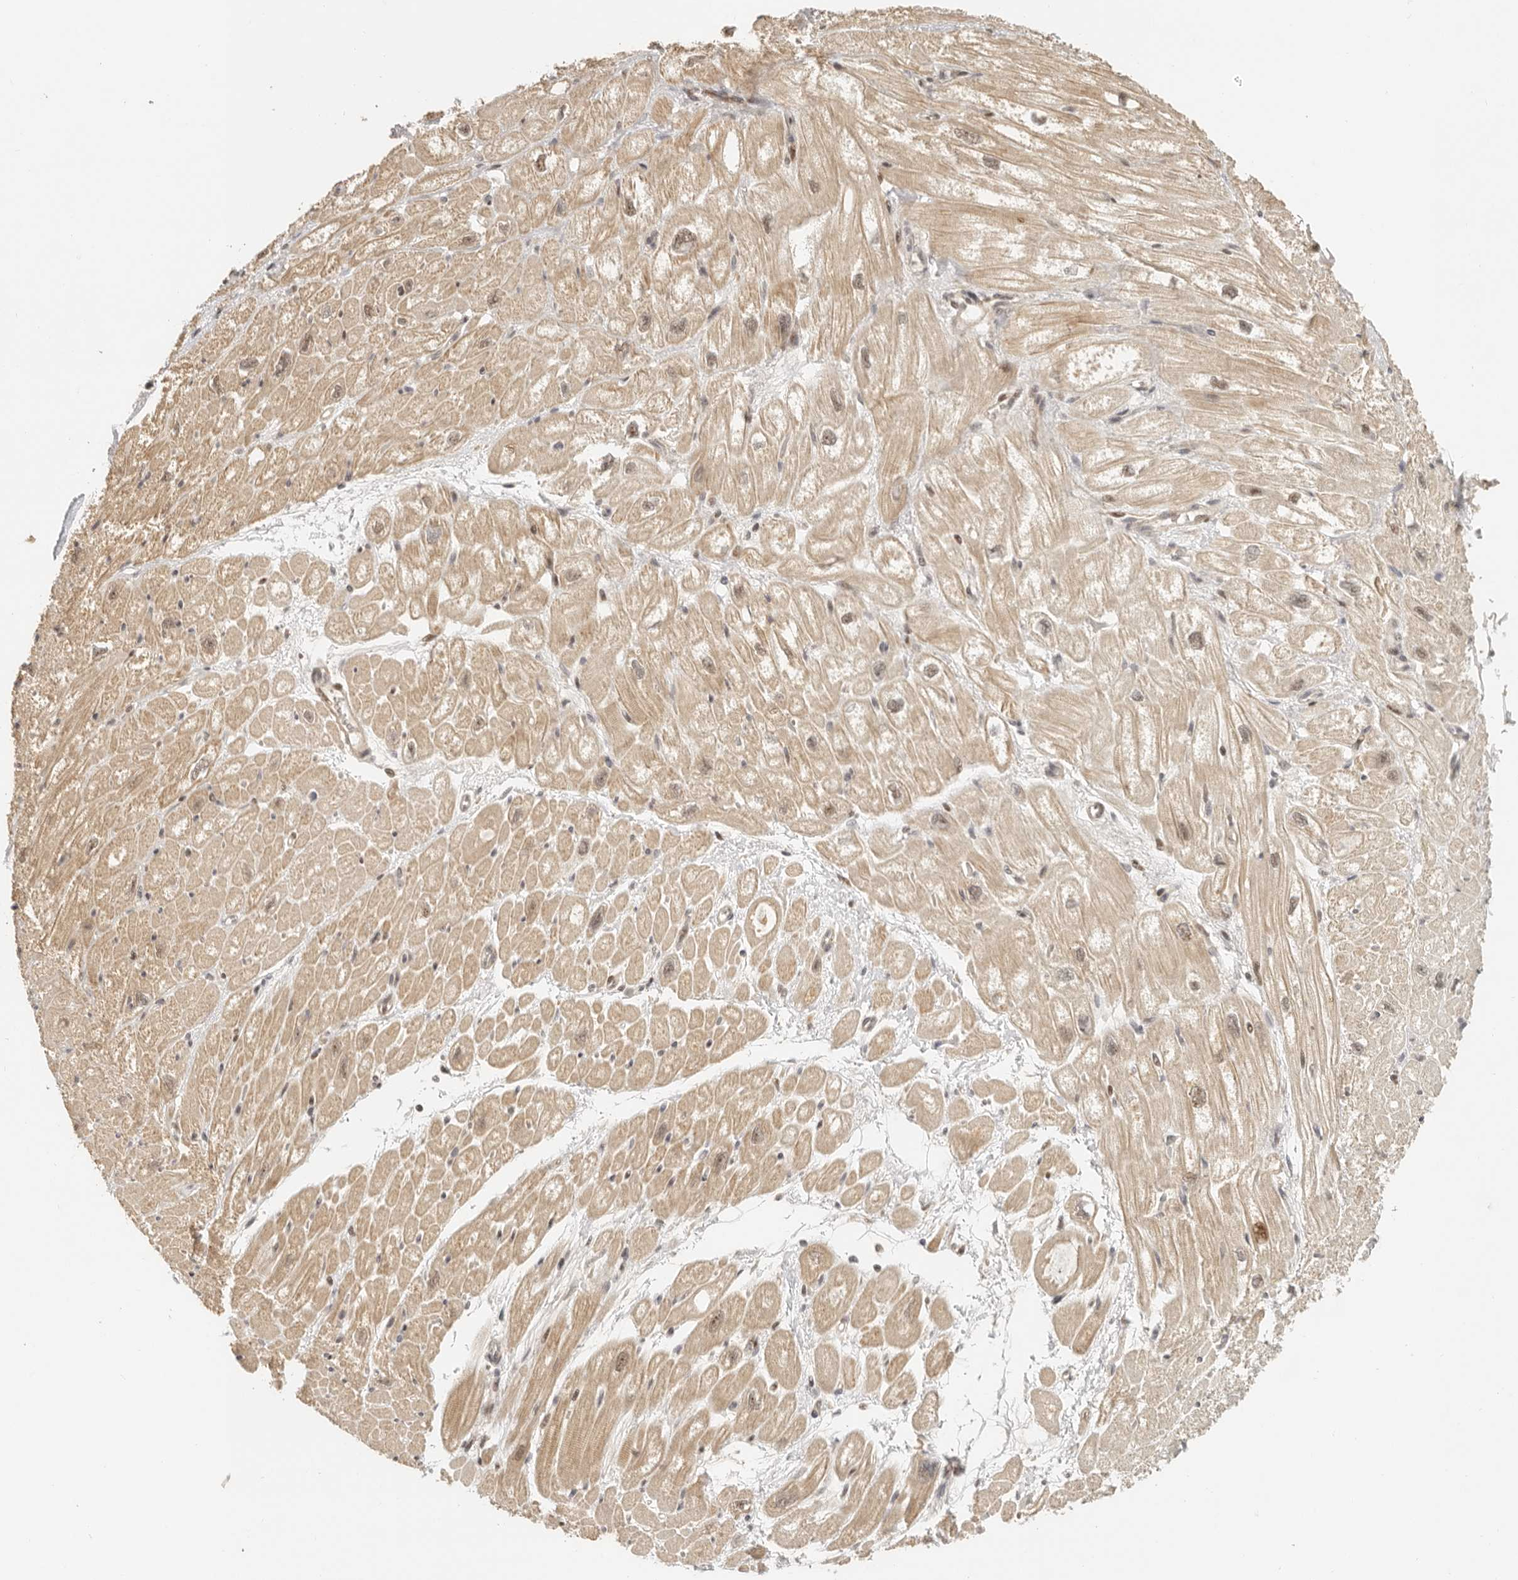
{"staining": {"intensity": "moderate", "quantity": ">75%", "location": "cytoplasmic/membranous,nuclear"}, "tissue": "heart muscle", "cell_type": "Cardiomyocytes", "image_type": "normal", "snomed": [{"axis": "morphology", "description": "Normal tissue, NOS"}, {"axis": "topography", "description": "Heart"}], "caption": "High-magnification brightfield microscopy of unremarkable heart muscle stained with DAB (brown) and counterstained with hematoxylin (blue). cardiomyocytes exhibit moderate cytoplasmic/membranous,nuclear staining is present in about>75% of cells.", "gene": "GPBP1L1", "patient": {"sex": "male", "age": 50}}